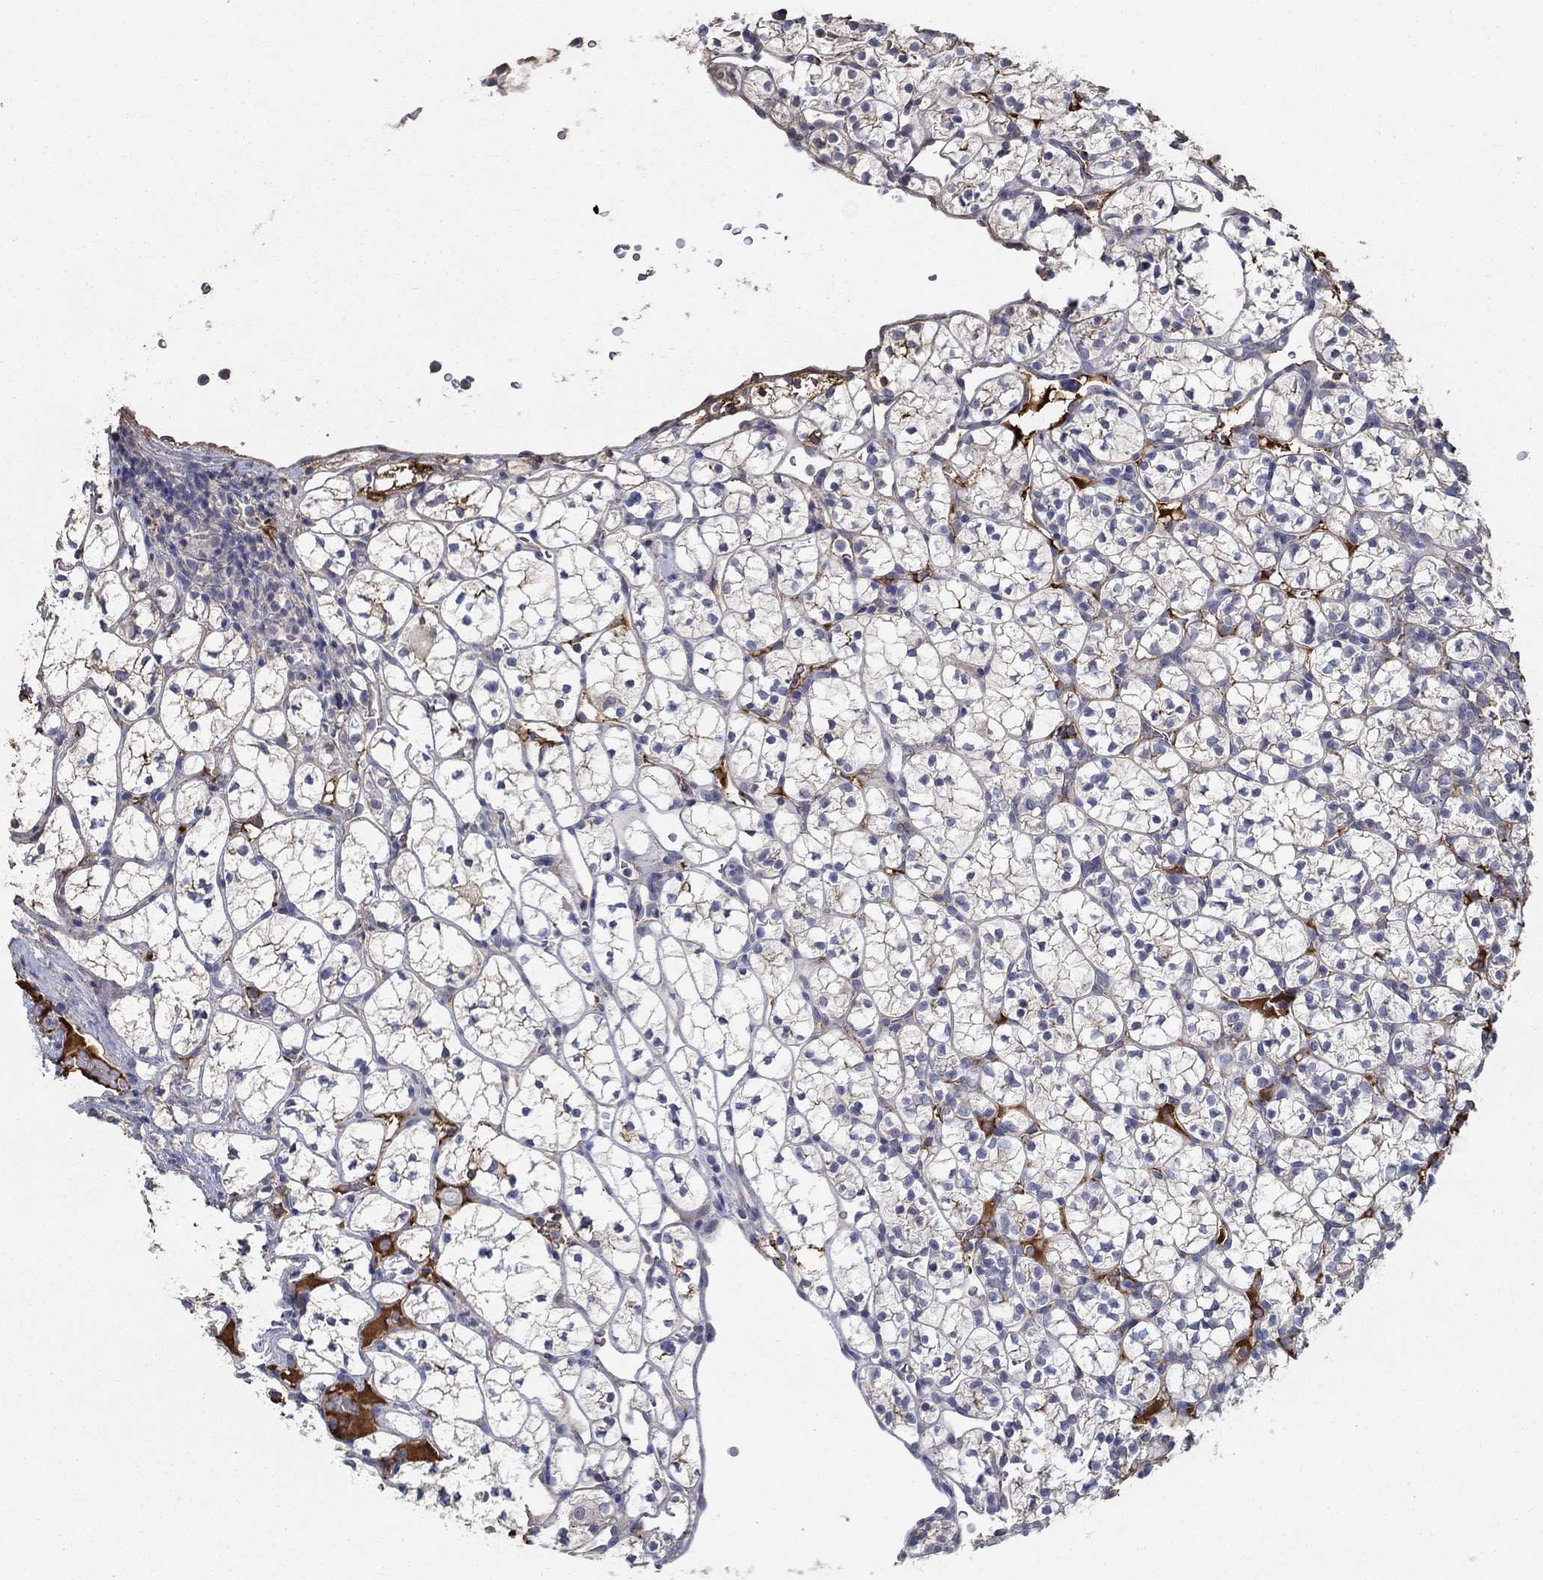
{"staining": {"intensity": "negative", "quantity": "none", "location": "none"}, "tissue": "renal cancer", "cell_type": "Tumor cells", "image_type": "cancer", "snomed": [{"axis": "morphology", "description": "Adenocarcinoma, NOS"}, {"axis": "topography", "description": "Kidney"}], "caption": "This is an immunohistochemistry photomicrograph of human renal adenocarcinoma. There is no expression in tumor cells.", "gene": "IL10", "patient": {"sex": "female", "age": 89}}